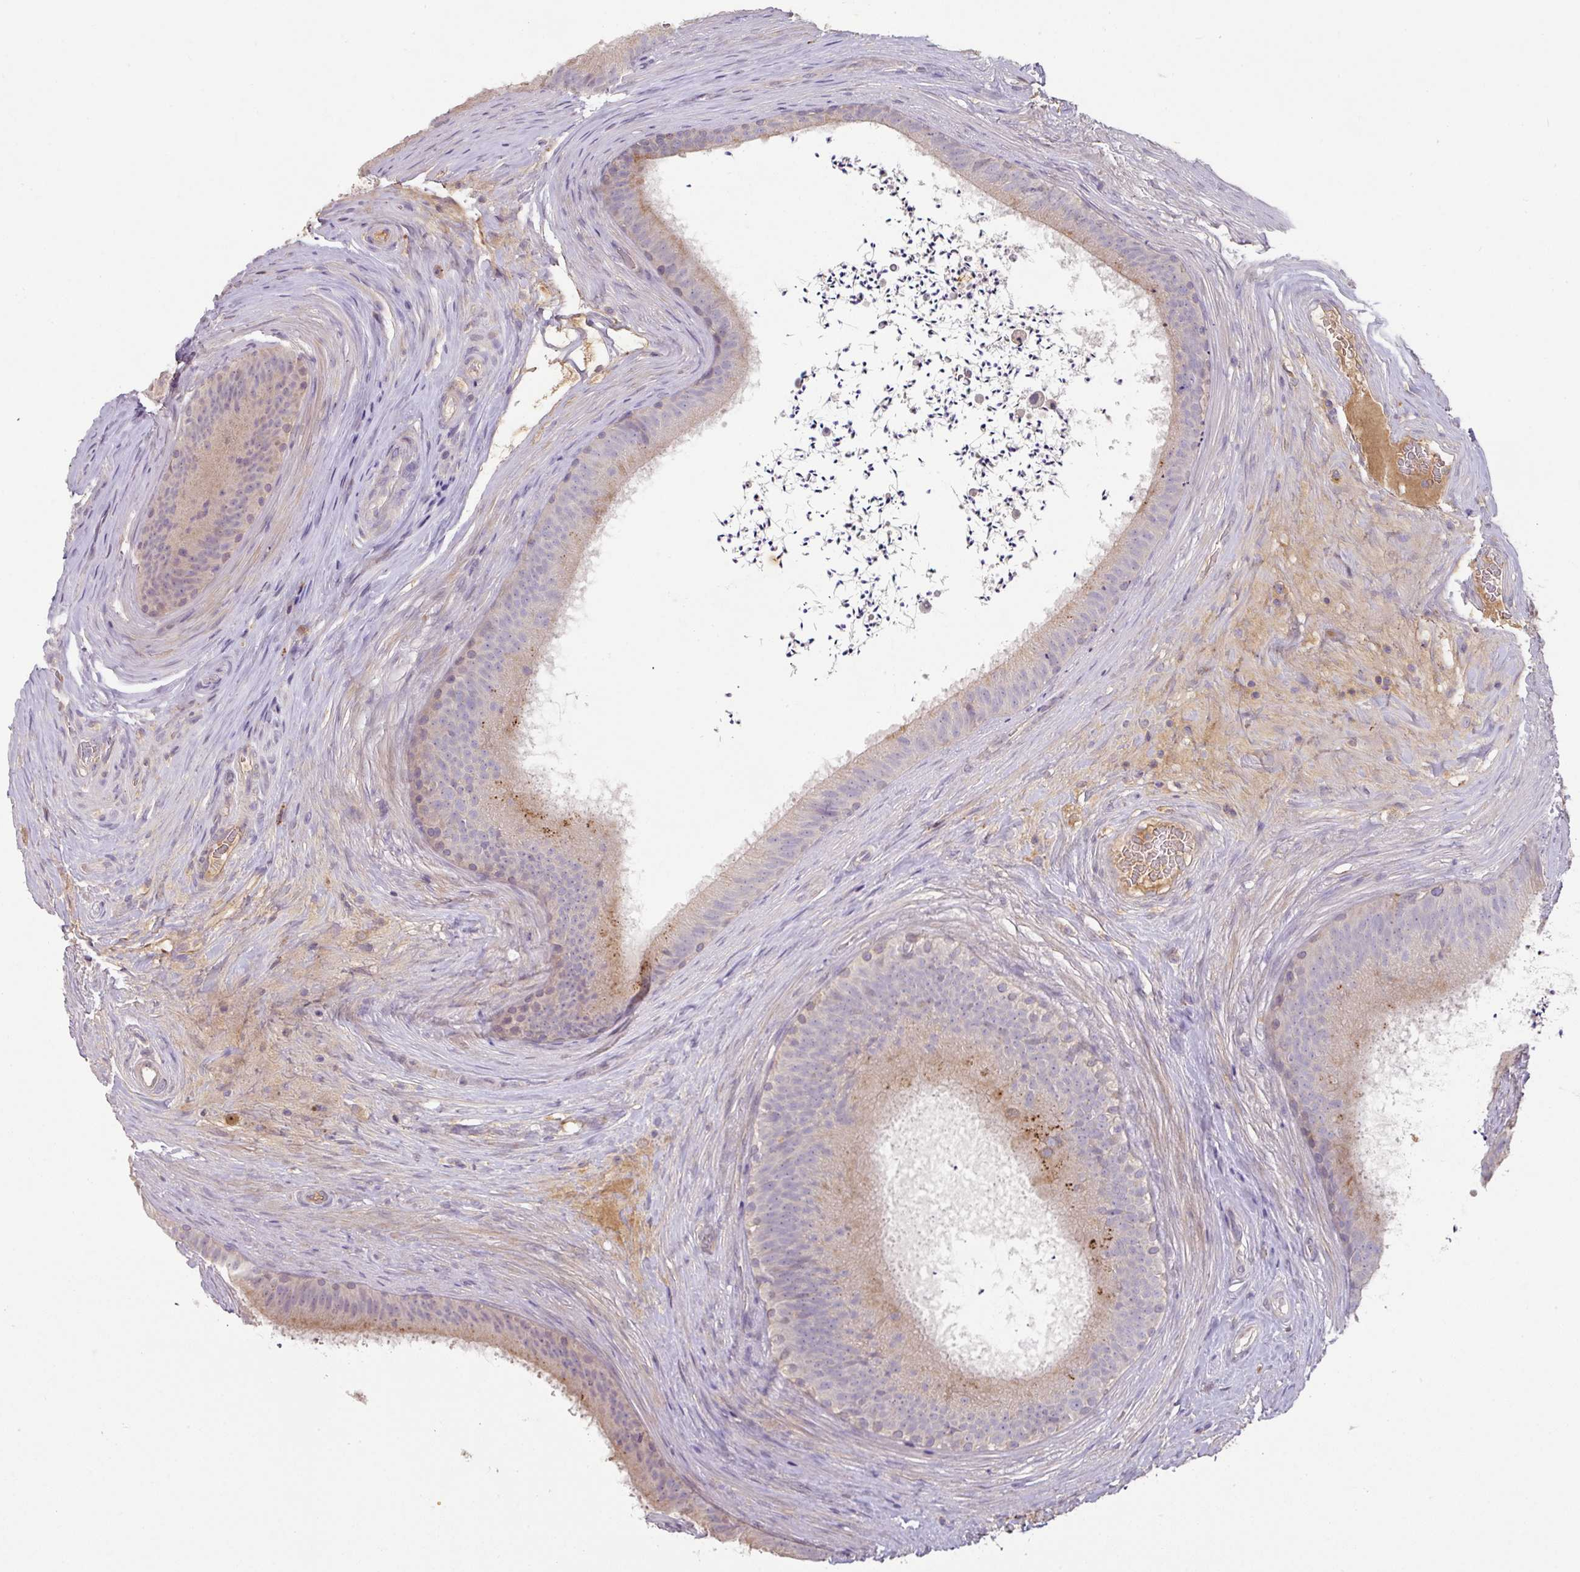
{"staining": {"intensity": "moderate", "quantity": "<25%", "location": "cytoplasmic/membranous"}, "tissue": "epididymis", "cell_type": "Glandular cells", "image_type": "normal", "snomed": [{"axis": "morphology", "description": "Normal tissue, NOS"}, {"axis": "topography", "description": "Testis"}, {"axis": "topography", "description": "Epididymis"}], "caption": "Epididymis stained with IHC shows moderate cytoplasmic/membranous staining in approximately <25% of glandular cells. Nuclei are stained in blue.", "gene": "ZNF266", "patient": {"sex": "male", "age": 41}}